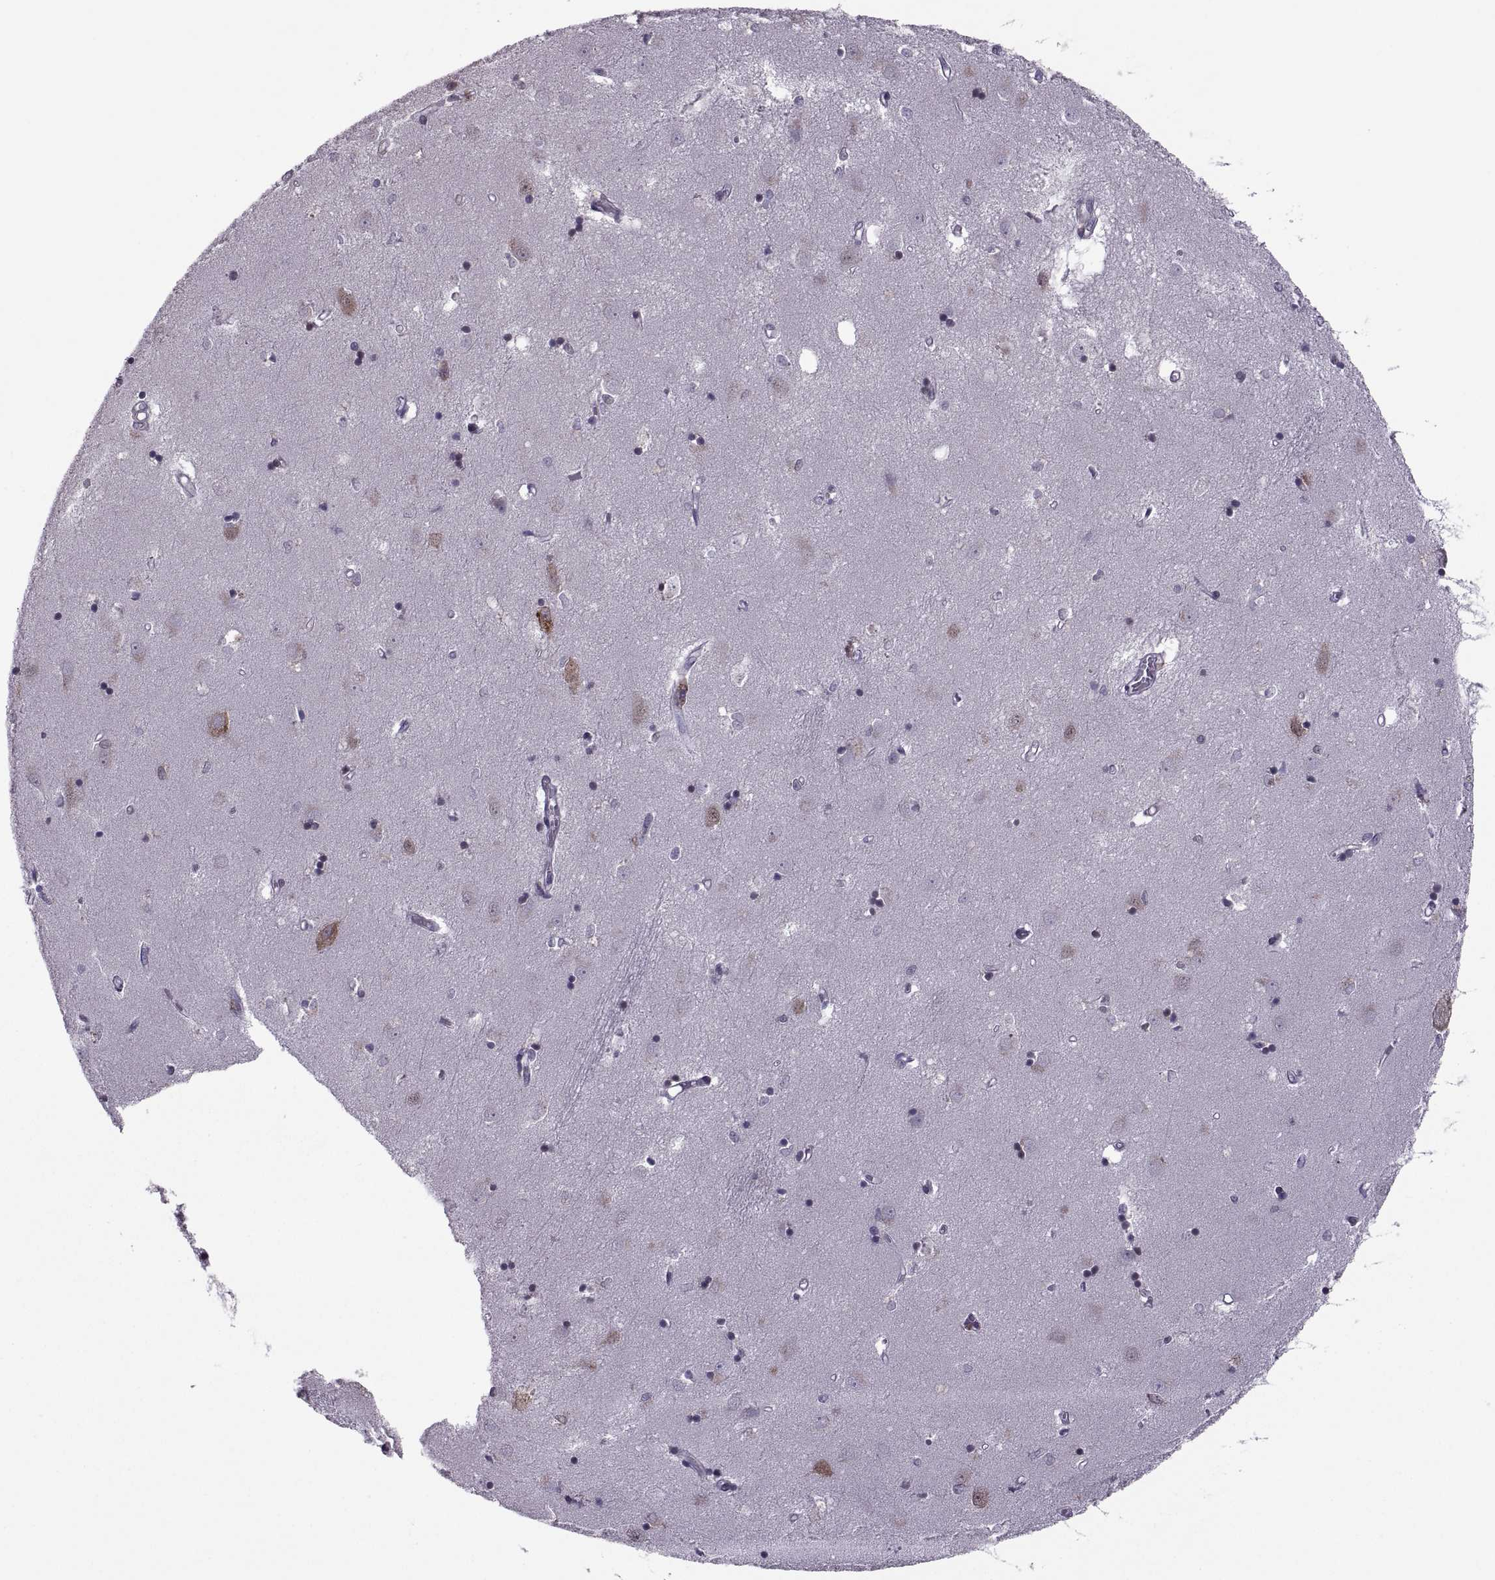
{"staining": {"intensity": "moderate", "quantity": "<25%", "location": "cytoplasmic/membranous"}, "tissue": "caudate", "cell_type": "Glial cells", "image_type": "normal", "snomed": [{"axis": "morphology", "description": "Normal tissue, NOS"}, {"axis": "topography", "description": "Lateral ventricle wall"}], "caption": "High-power microscopy captured an IHC micrograph of normal caudate, revealing moderate cytoplasmic/membranous staining in approximately <25% of glial cells.", "gene": "PABPC1", "patient": {"sex": "male", "age": 54}}